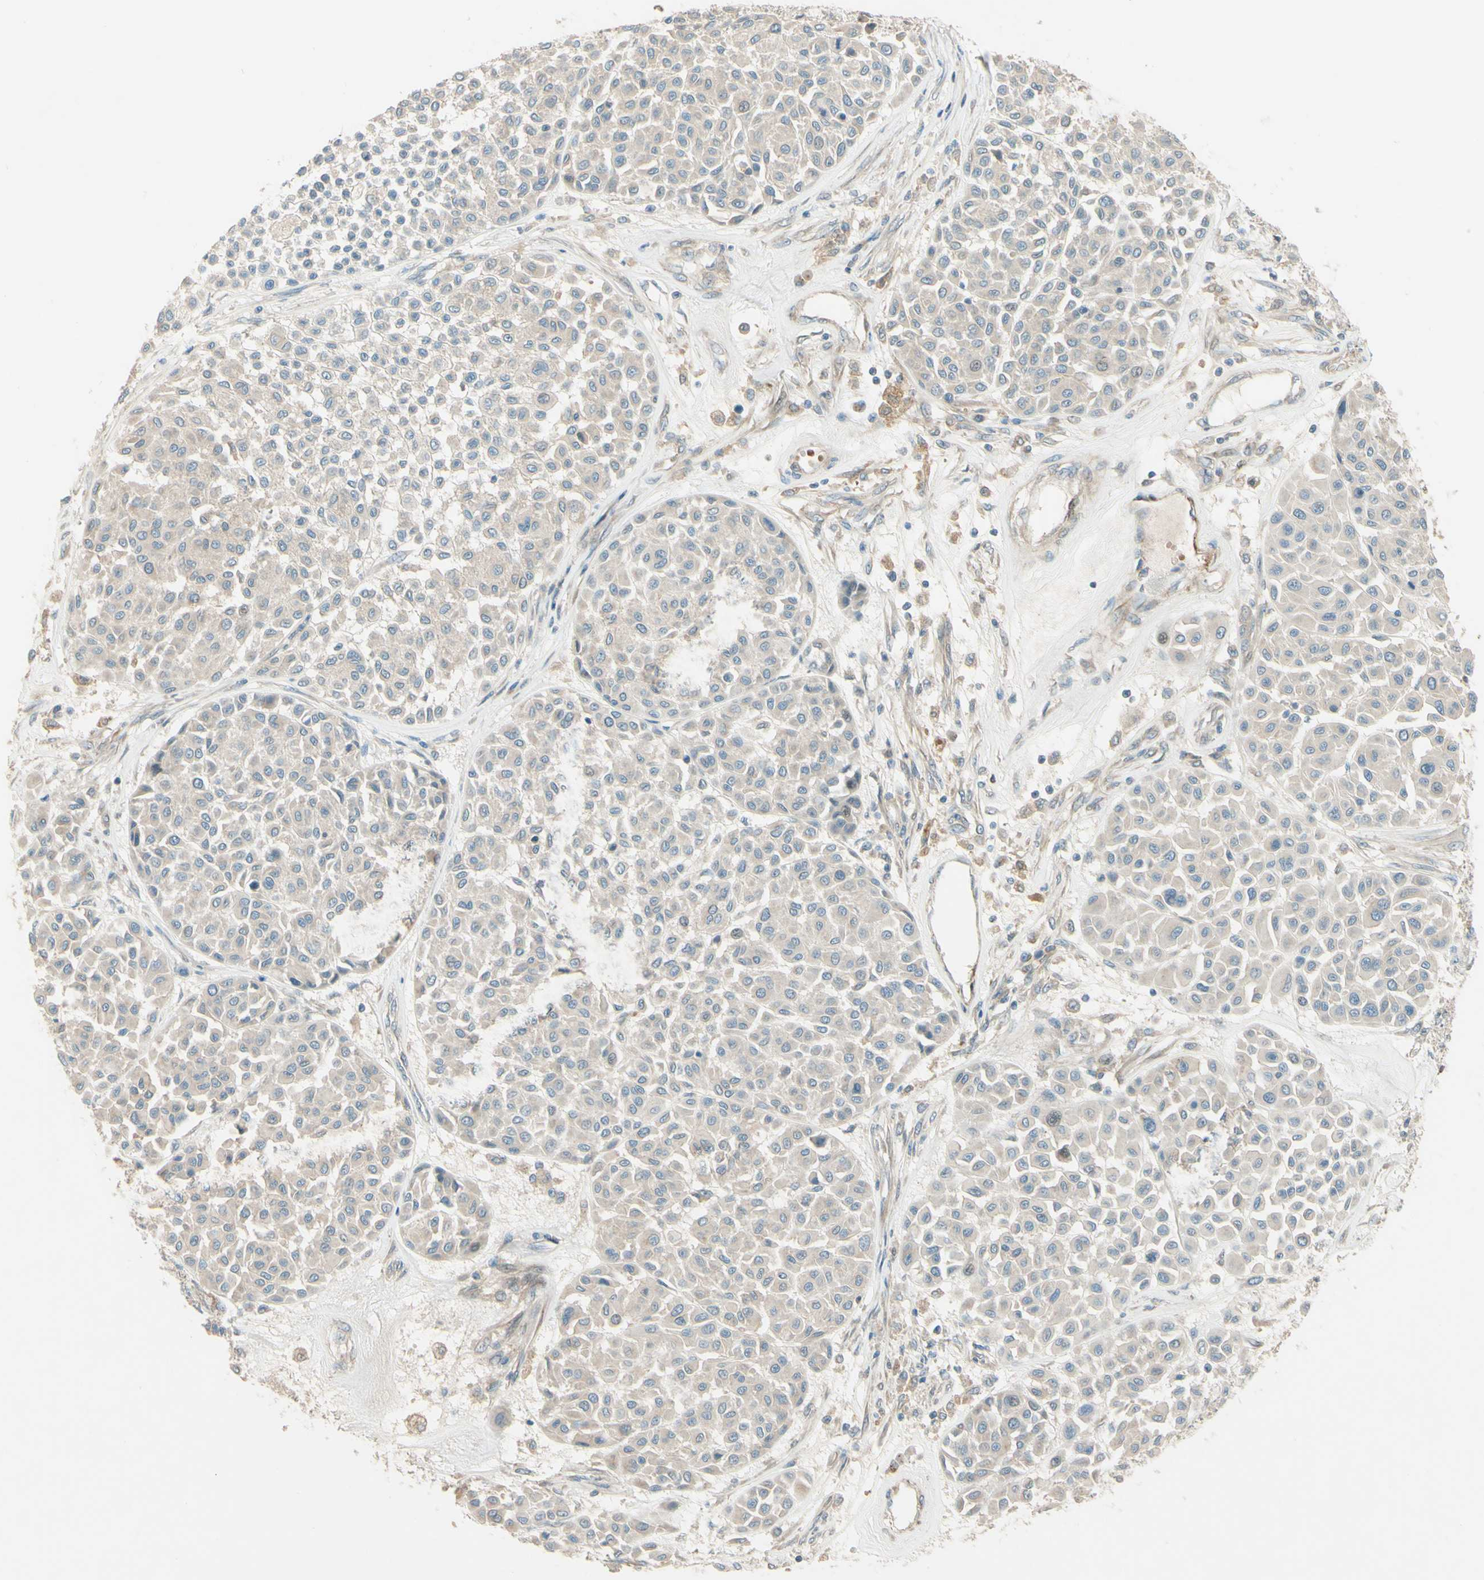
{"staining": {"intensity": "weak", "quantity": ">75%", "location": "cytoplasmic/membranous"}, "tissue": "melanoma", "cell_type": "Tumor cells", "image_type": "cancer", "snomed": [{"axis": "morphology", "description": "Malignant melanoma, Metastatic site"}, {"axis": "topography", "description": "Soft tissue"}], "caption": "About >75% of tumor cells in human melanoma exhibit weak cytoplasmic/membranous protein positivity as visualized by brown immunohistochemical staining.", "gene": "ADAM17", "patient": {"sex": "male", "age": 41}}